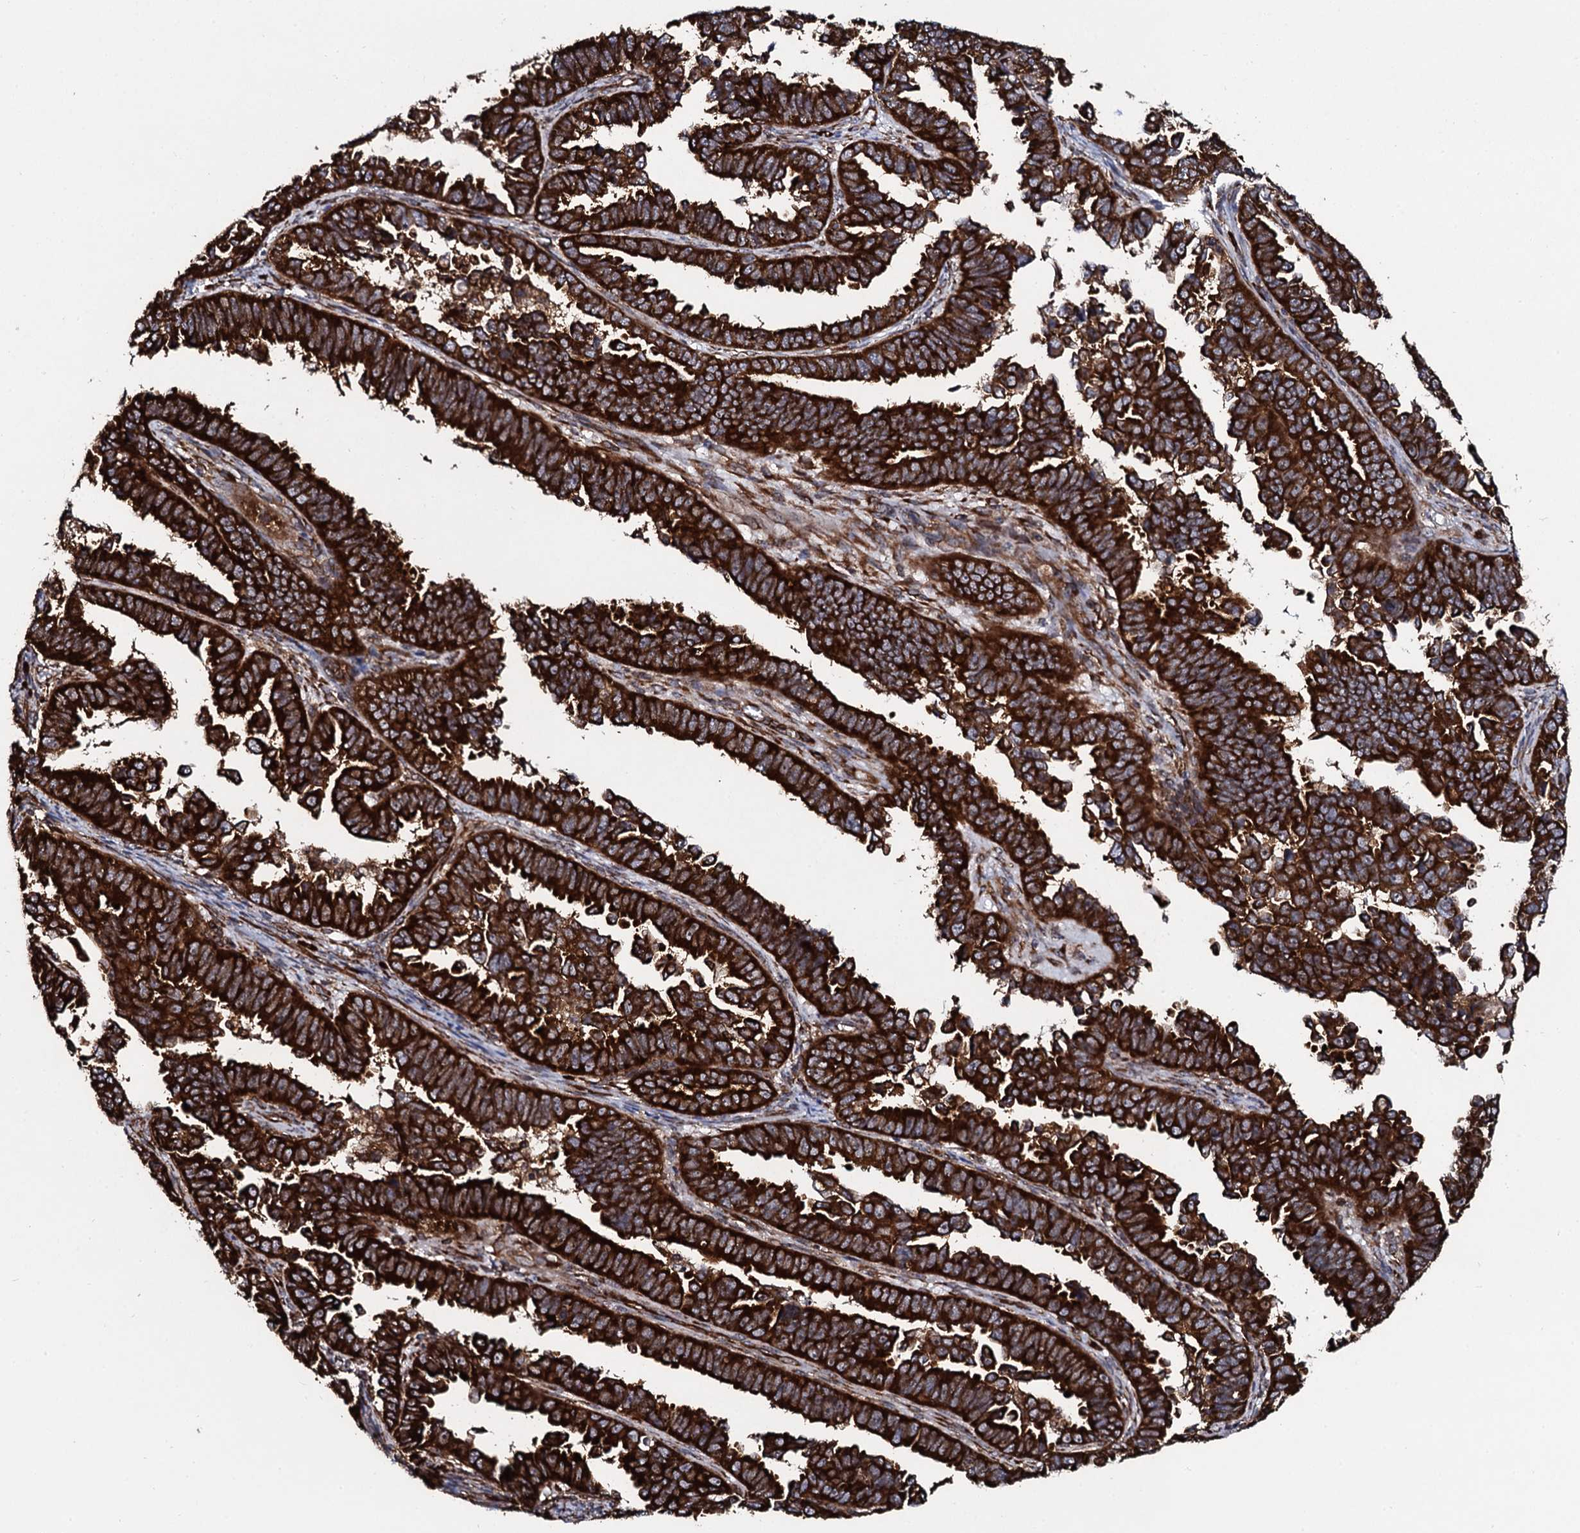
{"staining": {"intensity": "strong", "quantity": ">75%", "location": "cytoplasmic/membranous"}, "tissue": "endometrial cancer", "cell_type": "Tumor cells", "image_type": "cancer", "snomed": [{"axis": "morphology", "description": "Adenocarcinoma, NOS"}, {"axis": "topography", "description": "Endometrium"}], "caption": "Strong cytoplasmic/membranous protein positivity is present in approximately >75% of tumor cells in endometrial cancer.", "gene": "SPTY2D1", "patient": {"sex": "female", "age": 75}}